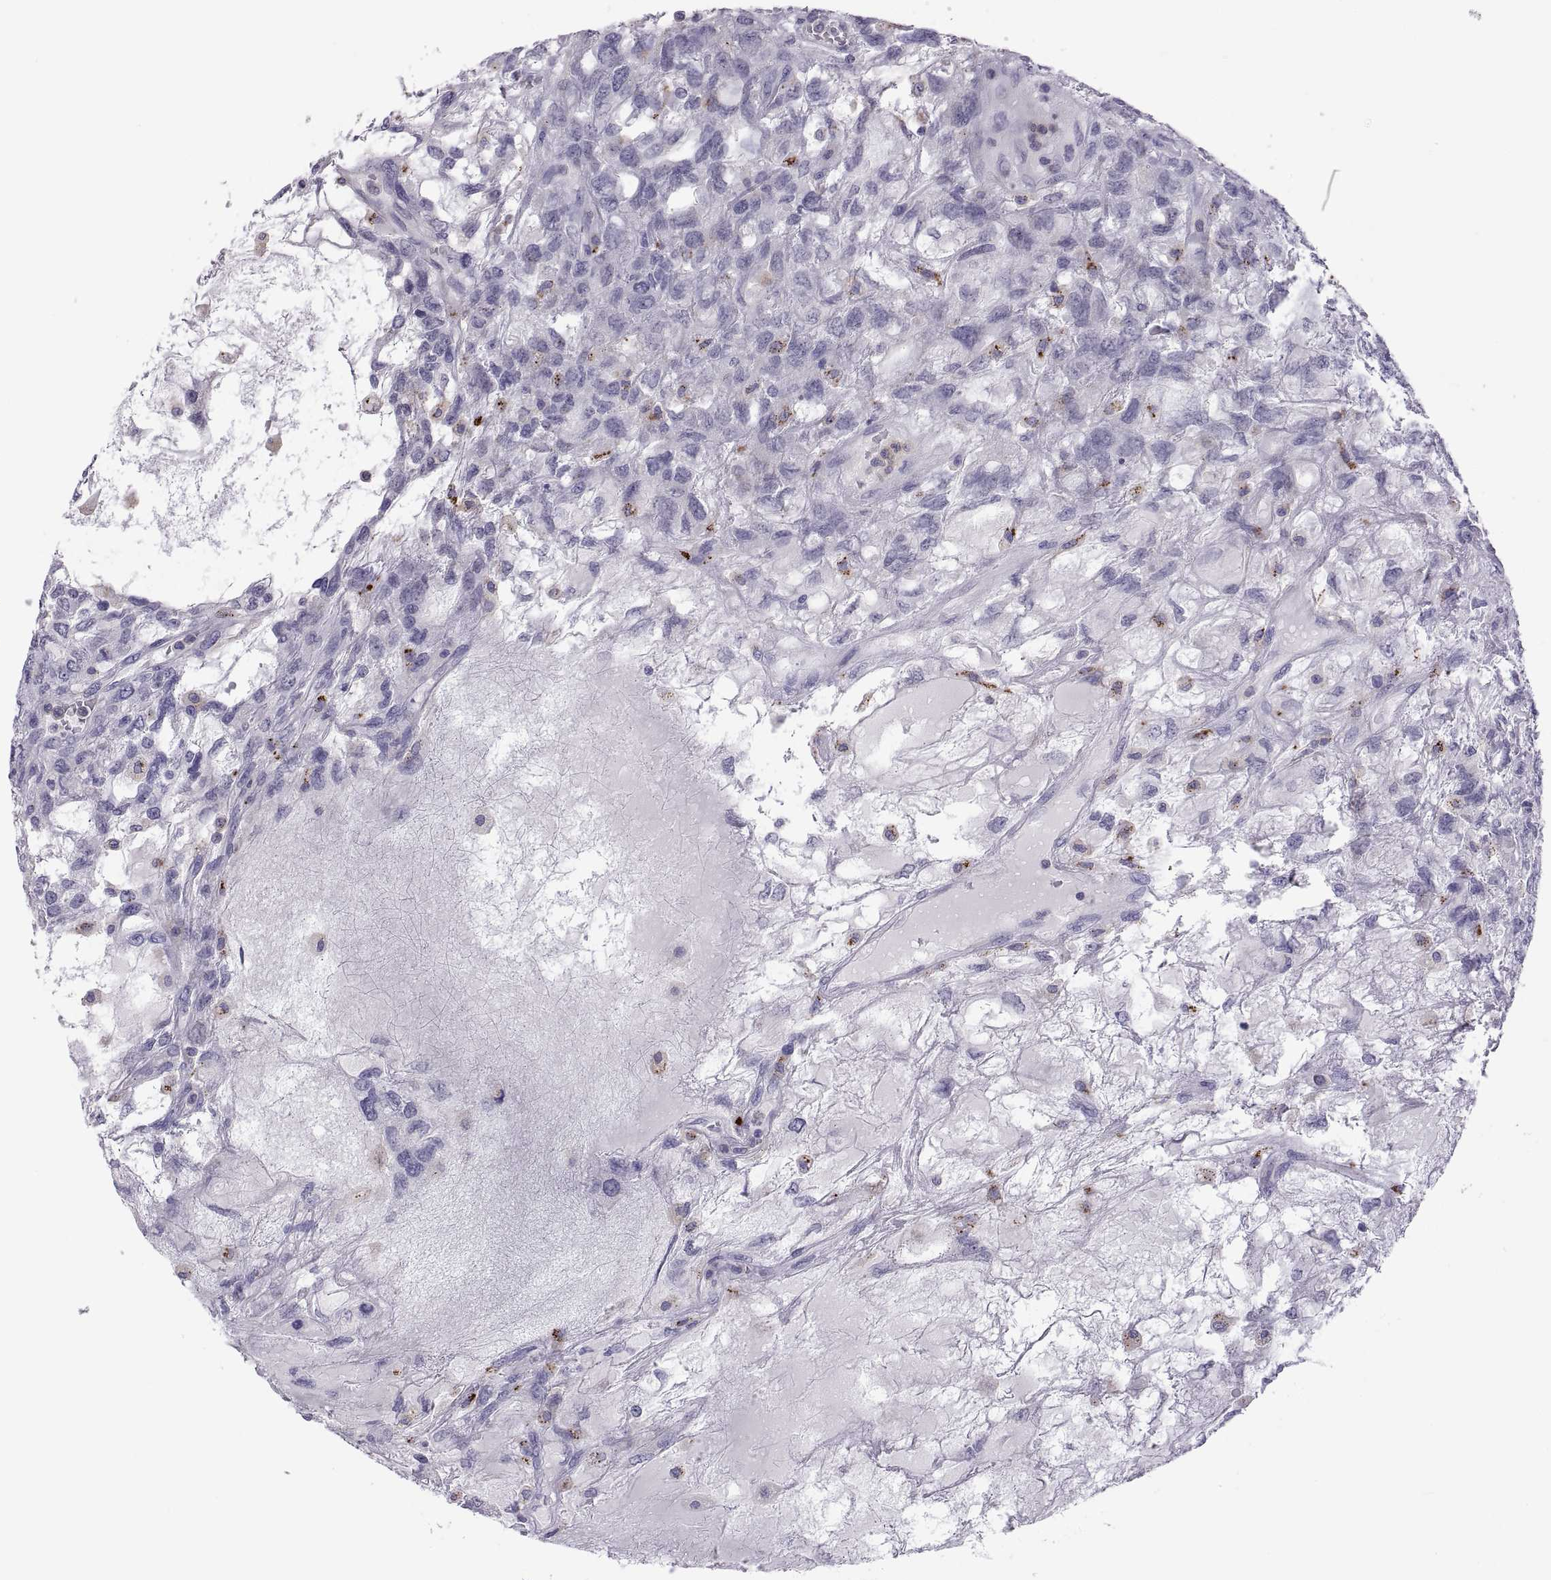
{"staining": {"intensity": "negative", "quantity": "none", "location": "none"}, "tissue": "testis cancer", "cell_type": "Tumor cells", "image_type": "cancer", "snomed": [{"axis": "morphology", "description": "Seminoma, NOS"}, {"axis": "topography", "description": "Testis"}], "caption": "Testis cancer (seminoma) was stained to show a protein in brown. There is no significant expression in tumor cells.", "gene": "RGS19", "patient": {"sex": "male", "age": 52}}